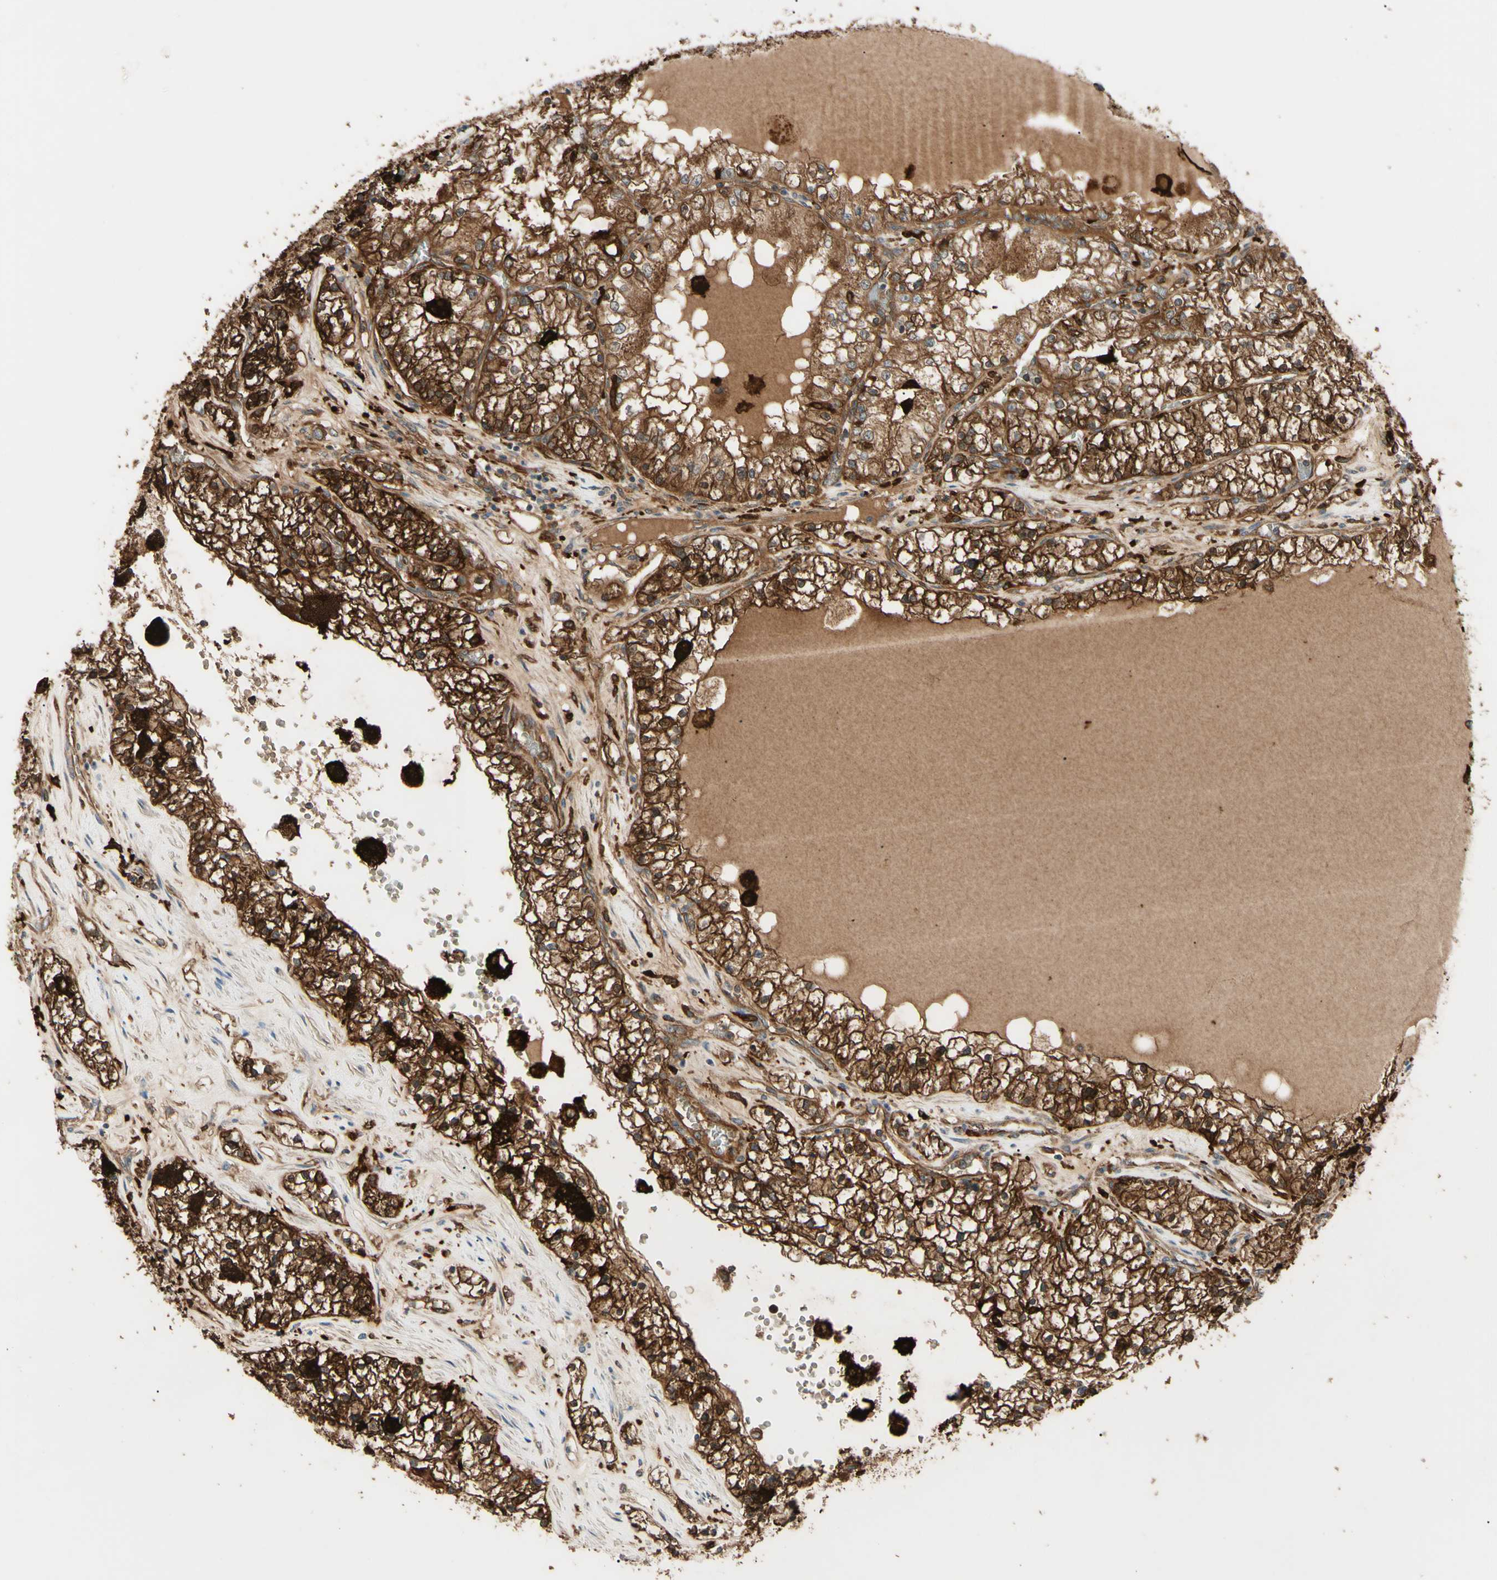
{"staining": {"intensity": "strong", "quantity": ">75%", "location": "cytoplasmic/membranous"}, "tissue": "renal cancer", "cell_type": "Tumor cells", "image_type": "cancer", "snomed": [{"axis": "morphology", "description": "Adenocarcinoma, NOS"}, {"axis": "topography", "description": "Kidney"}], "caption": "Immunohistochemical staining of human renal adenocarcinoma demonstrates high levels of strong cytoplasmic/membranous protein positivity in about >75% of tumor cells.", "gene": "PTPN12", "patient": {"sex": "male", "age": 68}}